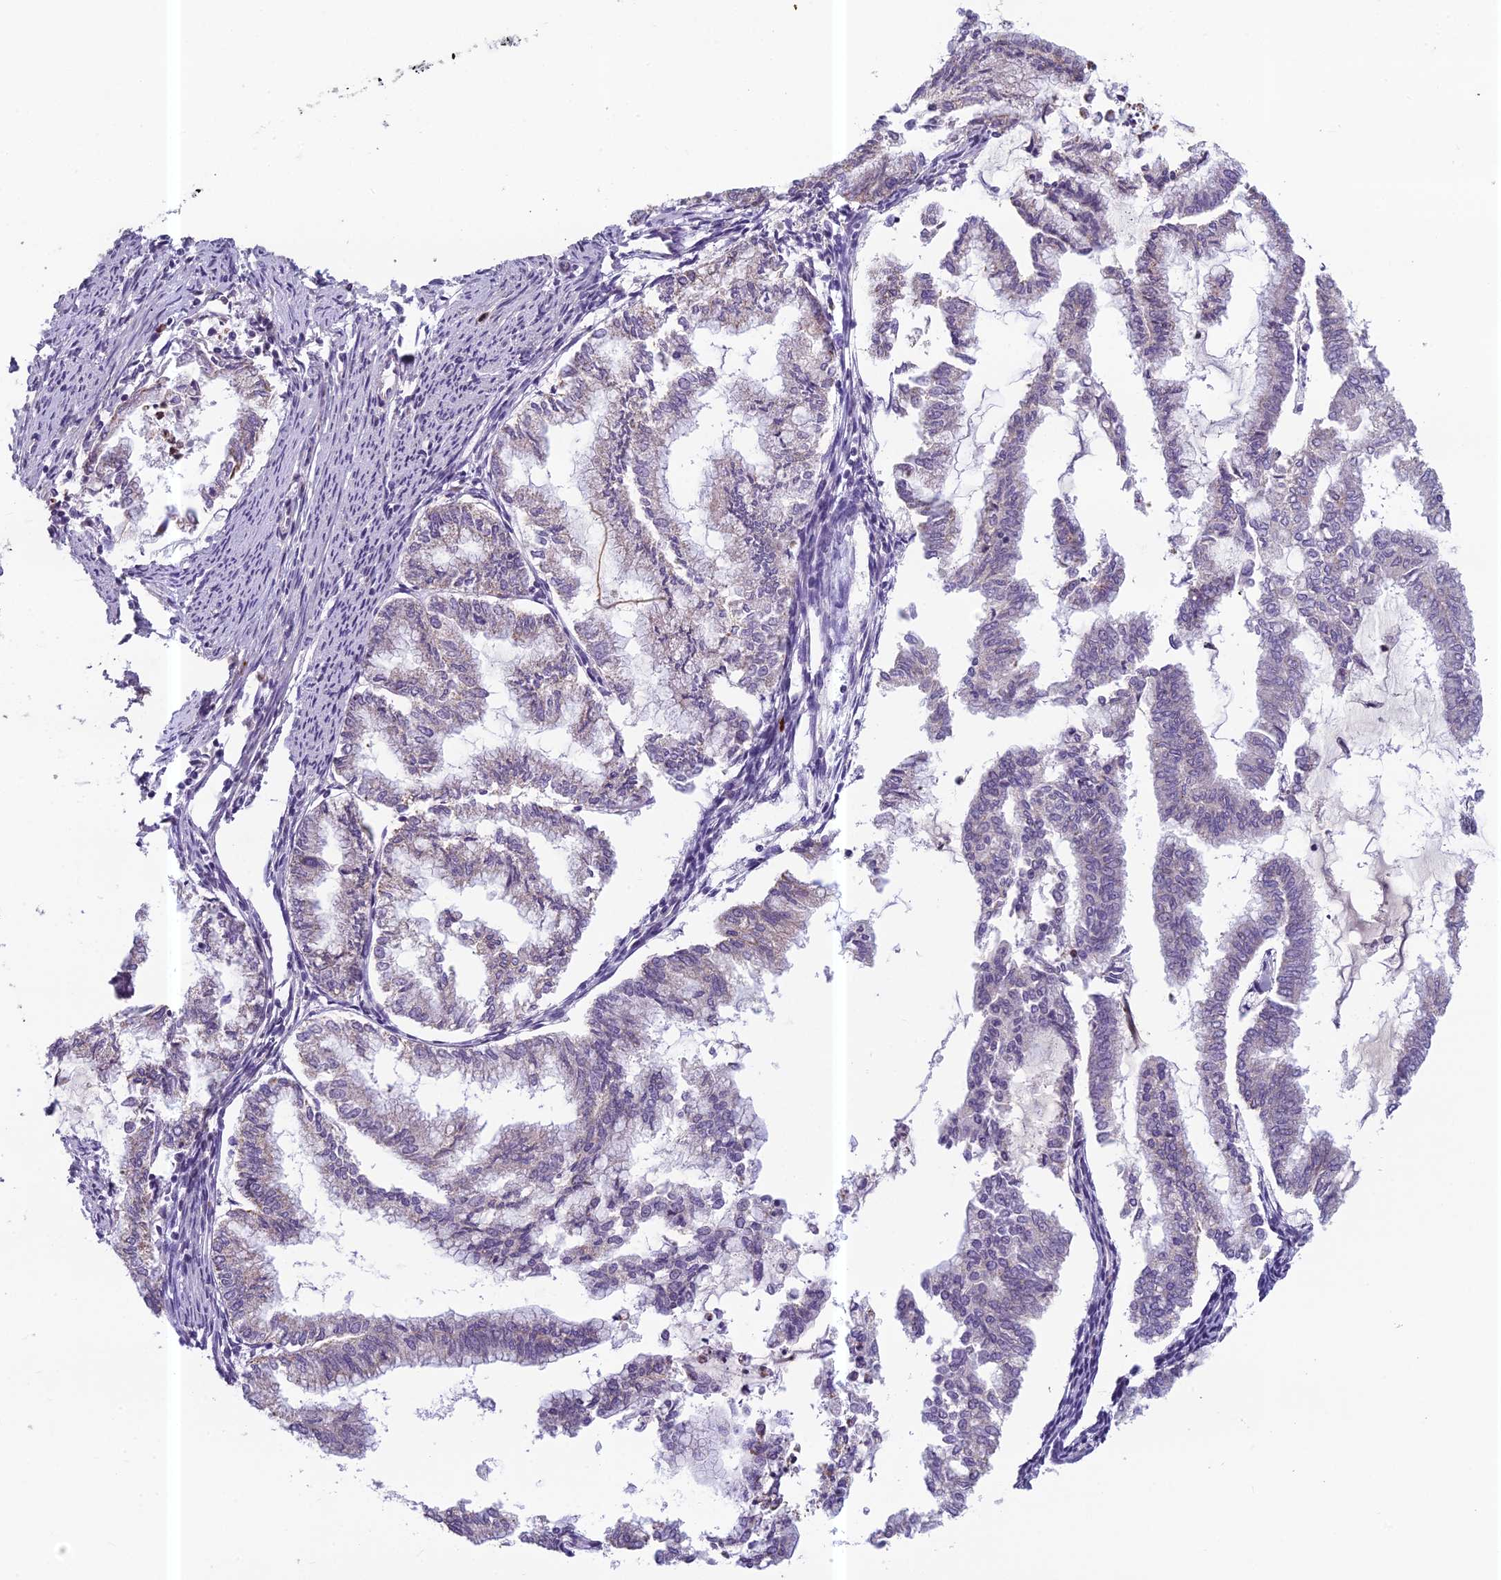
{"staining": {"intensity": "negative", "quantity": "none", "location": "none"}, "tissue": "endometrial cancer", "cell_type": "Tumor cells", "image_type": "cancer", "snomed": [{"axis": "morphology", "description": "Adenocarcinoma, NOS"}, {"axis": "topography", "description": "Endometrium"}], "caption": "DAB immunohistochemical staining of human endometrial cancer demonstrates no significant expression in tumor cells. The staining is performed using DAB (3,3'-diaminobenzidine) brown chromogen with nuclei counter-stained in using hematoxylin.", "gene": "ENSG00000188897", "patient": {"sex": "female", "age": 79}}